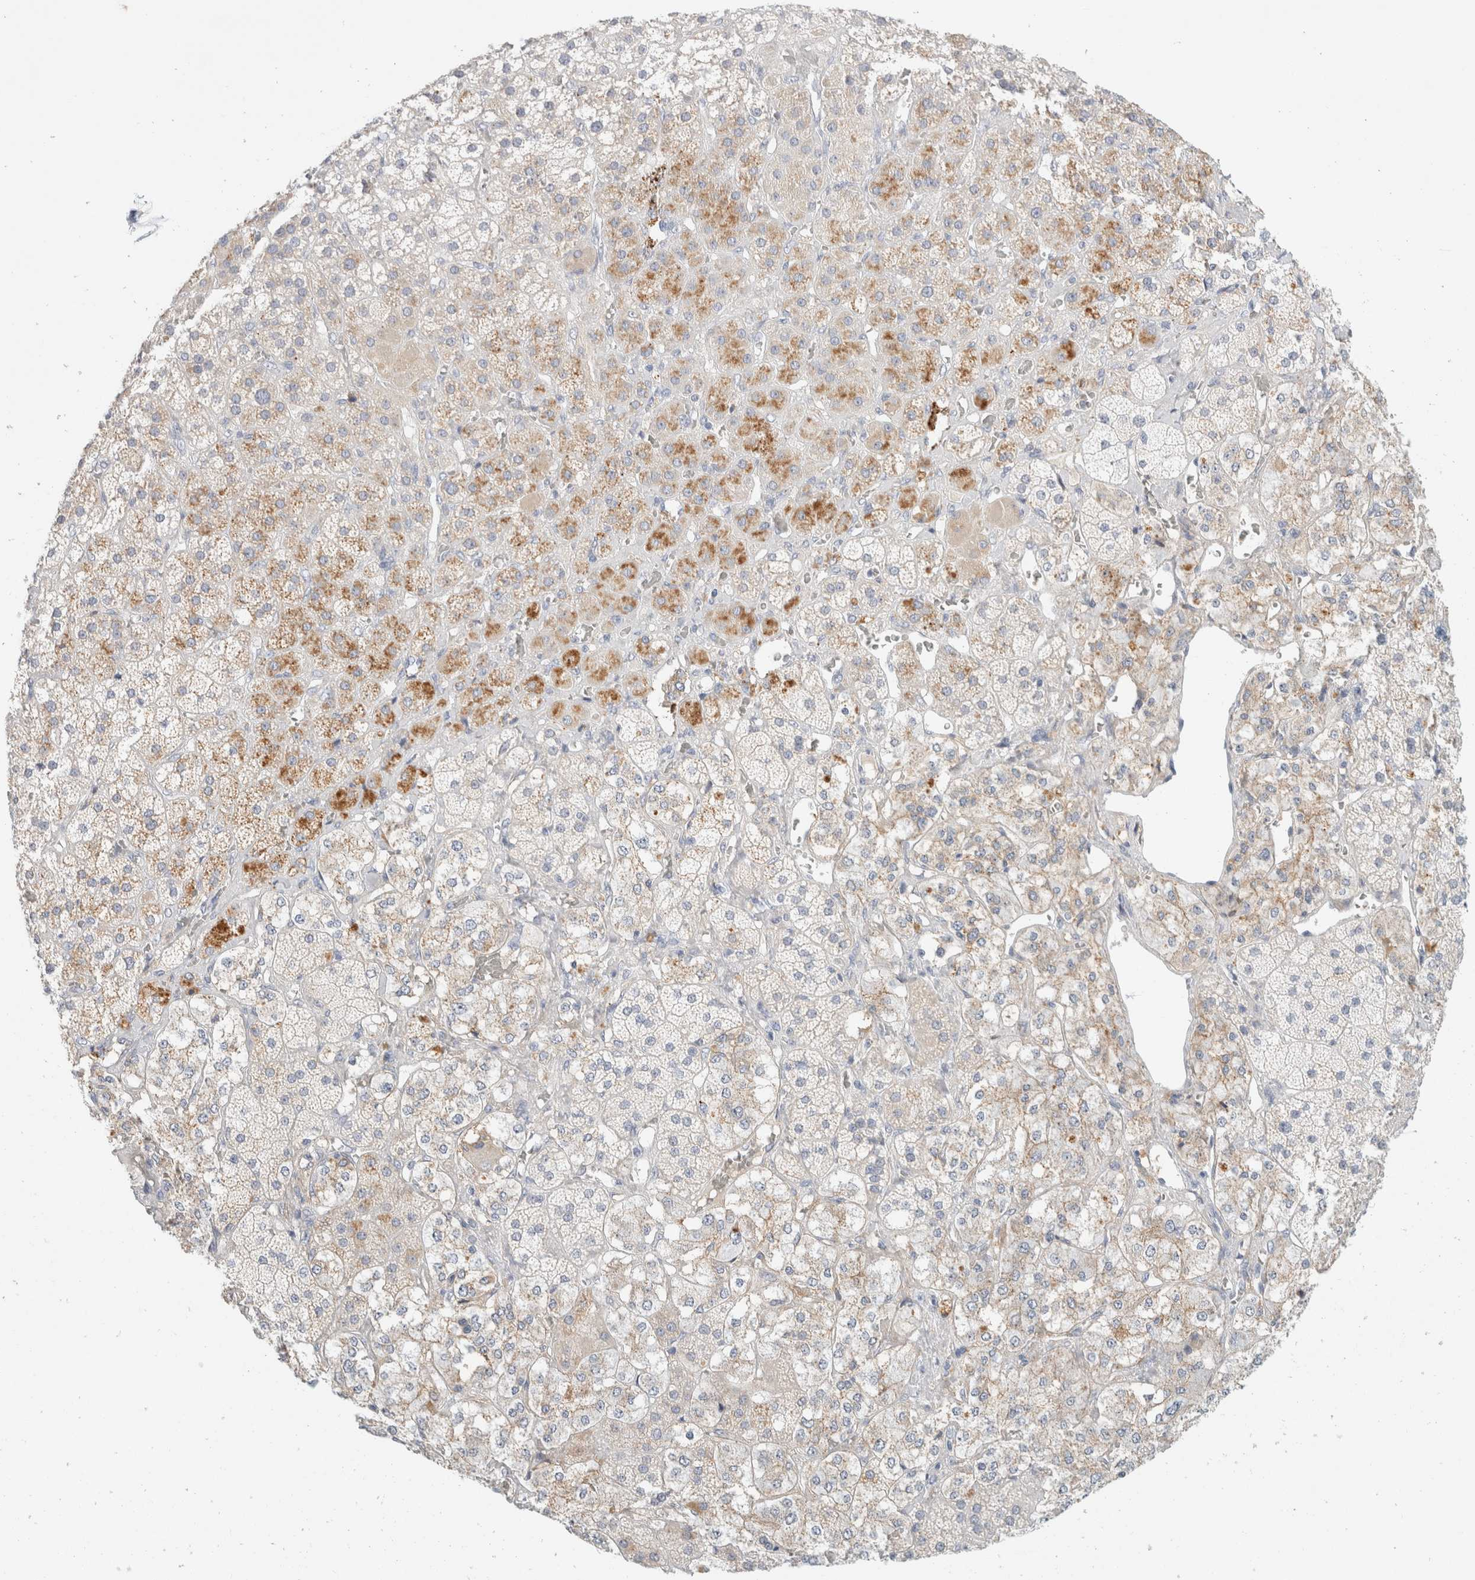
{"staining": {"intensity": "moderate", "quantity": "<25%", "location": "cytoplasmic/membranous"}, "tissue": "adrenal gland", "cell_type": "Glandular cells", "image_type": "normal", "snomed": [{"axis": "morphology", "description": "Normal tissue, NOS"}, {"axis": "topography", "description": "Adrenal gland"}], "caption": "Human adrenal gland stained with a brown dye reveals moderate cytoplasmic/membranous positive positivity in approximately <25% of glandular cells.", "gene": "HEXD", "patient": {"sex": "male", "age": 57}}